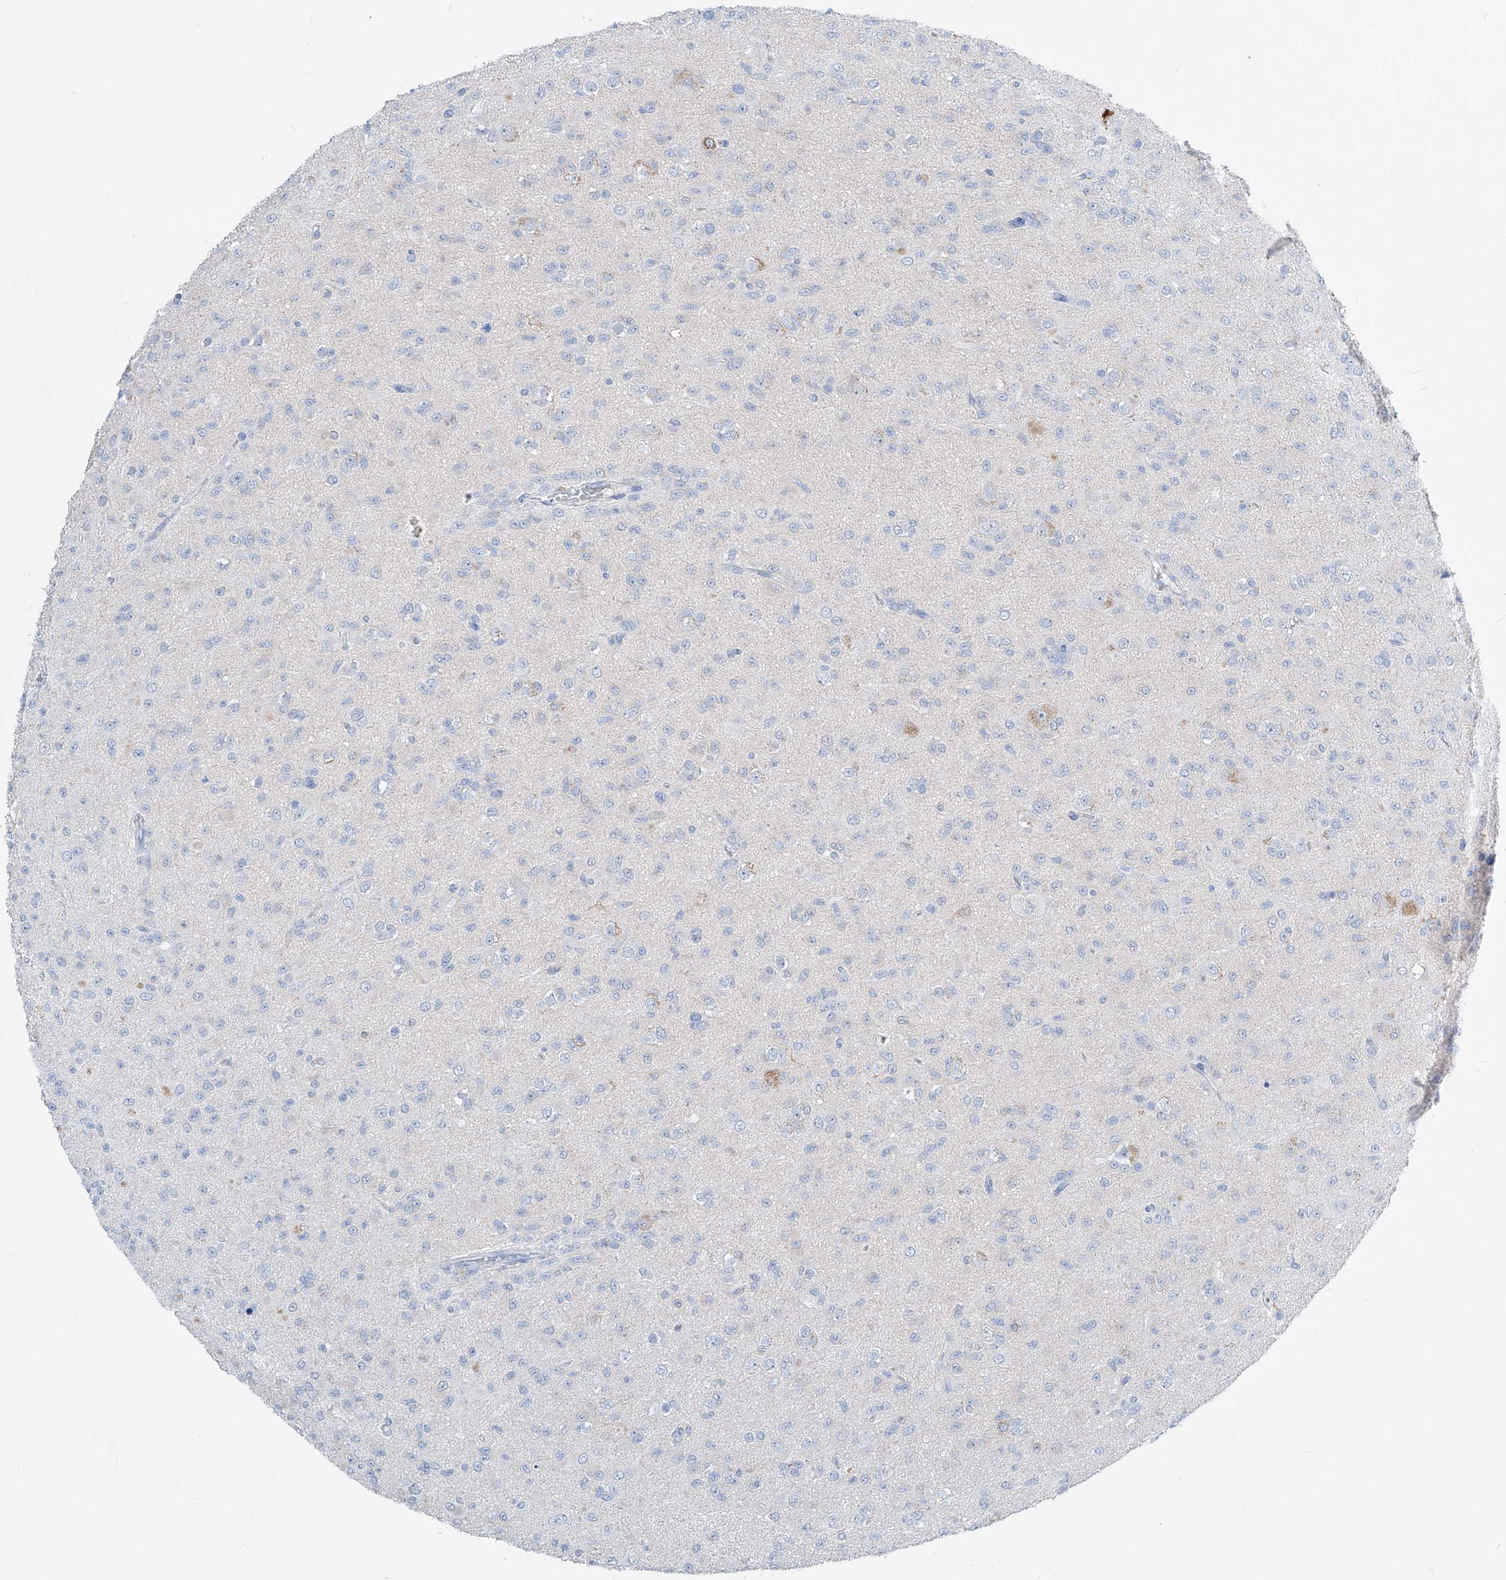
{"staining": {"intensity": "negative", "quantity": "none", "location": "none"}, "tissue": "glioma", "cell_type": "Tumor cells", "image_type": "cancer", "snomed": [{"axis": "morphology", "description": "Glioma, malignant, Low grade"}, {"axis": "topography", "description": "Brain"}], "caption": "Tumor cells are negative for protein expression in human malignant glioma (low-grade). Brightfield microscopy of immunohistochemistry (IHC) stained with DAB (brown) and hematoxylin (blue), captured at high magnification.", "gene": "FRS3", "patient": {"sex": "male", "age": 65}}